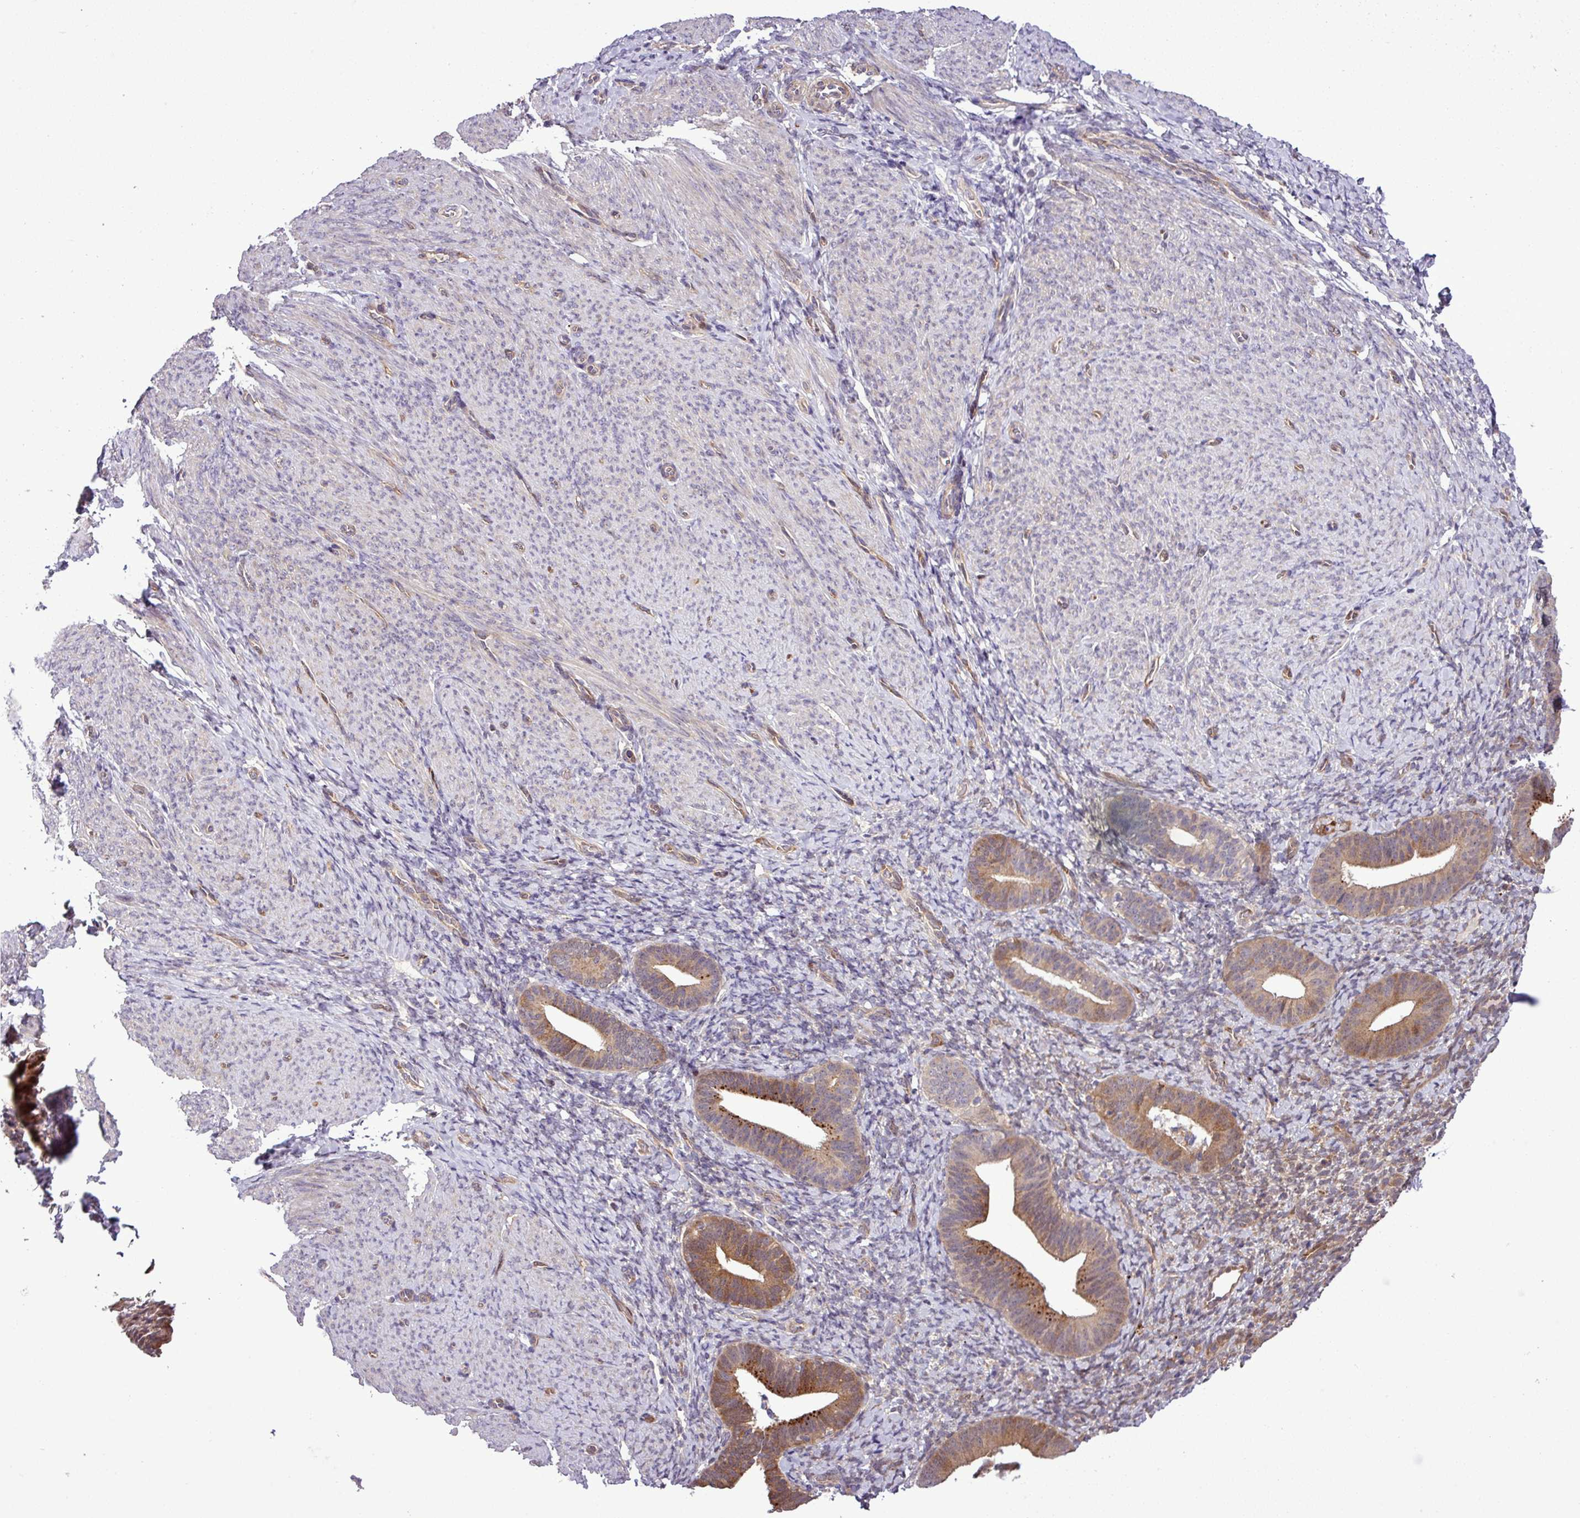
{"staining": {"intensity": "weak", "quantity": "<25%", "location": "cytoplasmic/membranous"}, "tissue": "endometrium", "cell_type": "Cells in endometrial stroma", "image_type": "normal", "snomed": [{"axis": "morphology", "description": "Normal tissue, NOS"}, {"axis": "topography", "description": "Endometrium"}], "caption": "Immunohistochemistry (IHC) histopathology image of normal endometrium: human endometrium stained with DAB (3,3'-diaminobenzidine) reveals no significant protein staining in cells in endometrial stroma. The staining is performed using DAB brown chromogen with nuclei counter-stained in using hematoxylin.", "gene": "CARHSP1", "patient": {"sex": "female", "age": 65}}